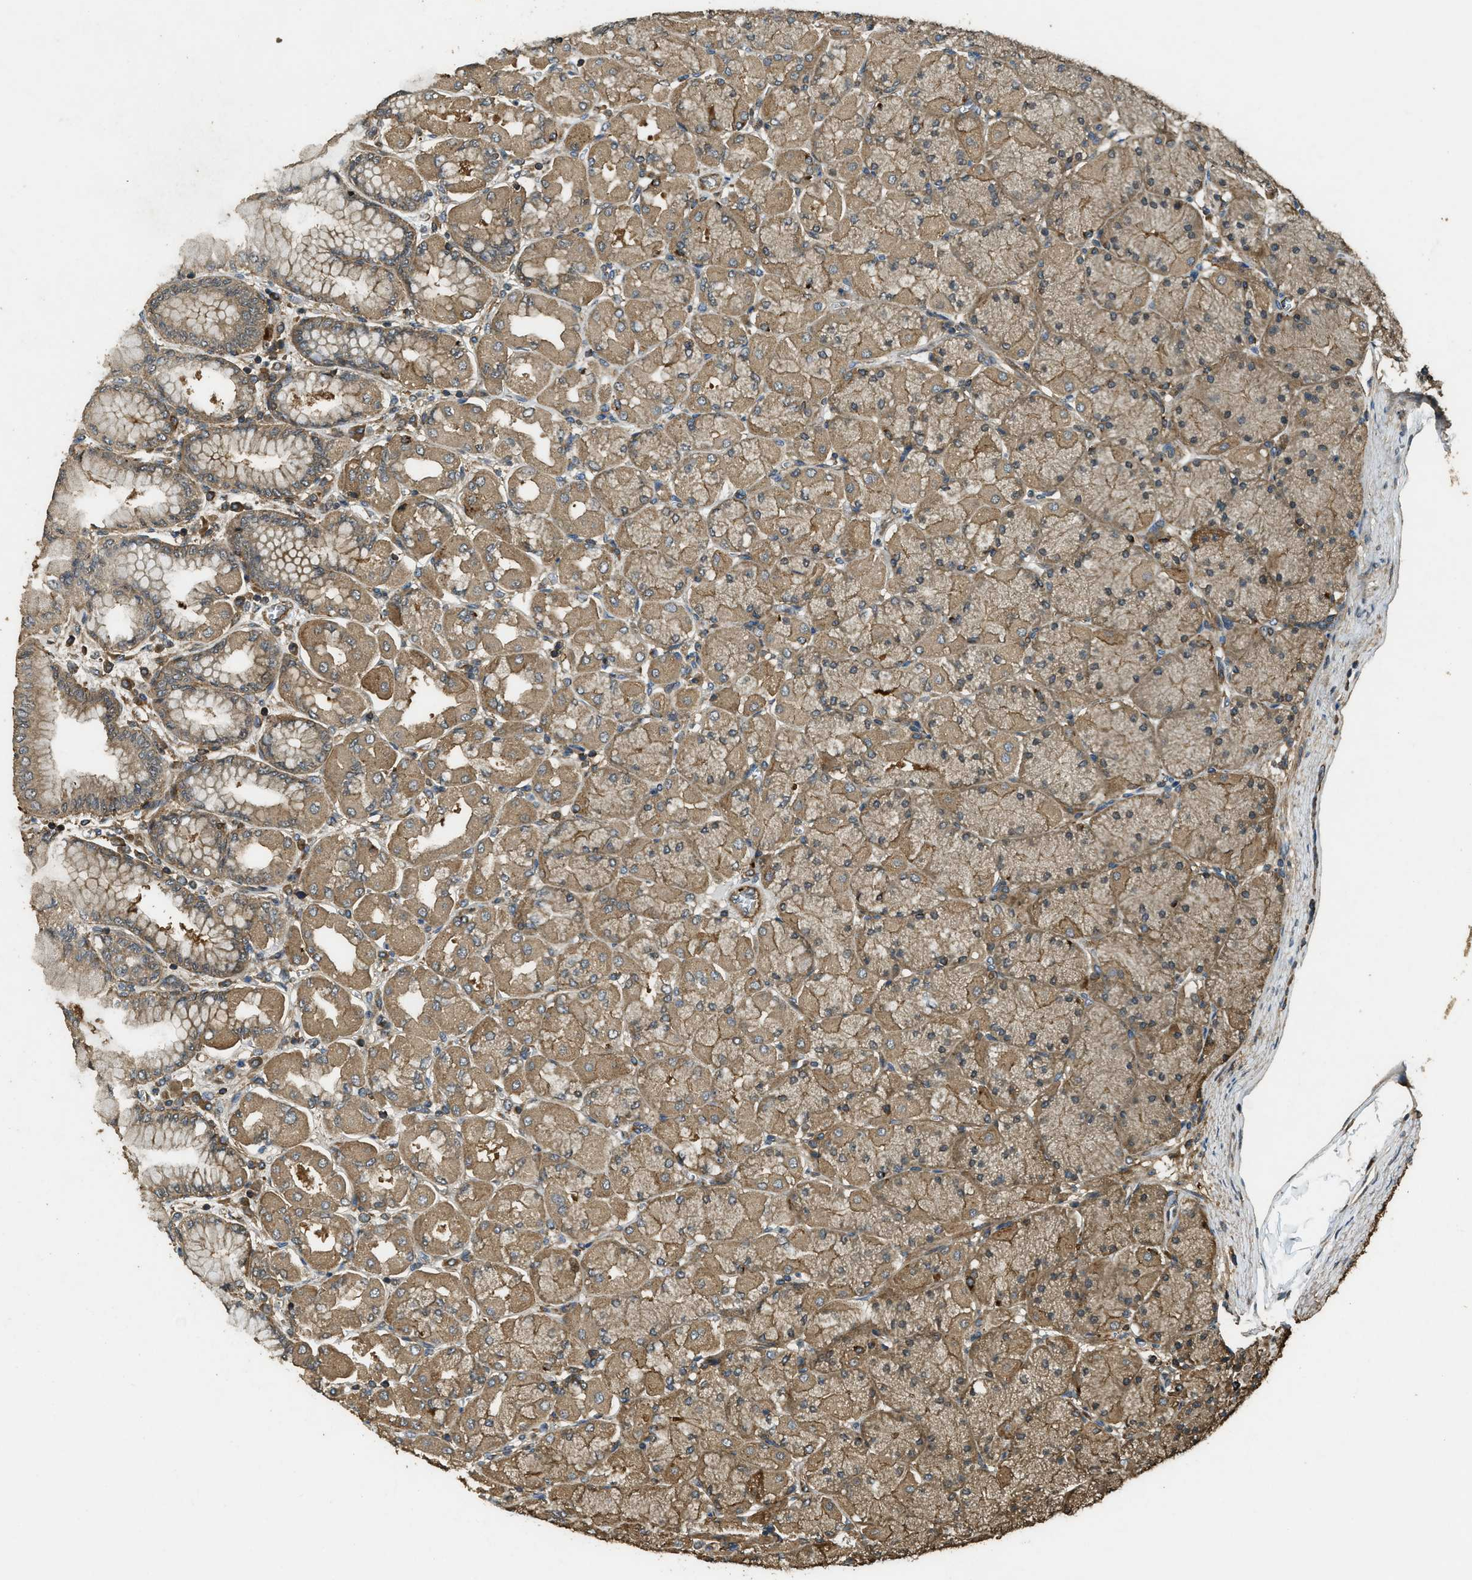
{"staining": {"intensity": "moderate", "quantity": ">75%", "location": "cytoplasmic/membranous"}, "tissue": "stomach", "cell_type": "Glandular cells", "image_type": "normal", "snomed": [{"axis": "morphology", "description": "Normal tissue, NOS"}, {"axis": "topography", "description": "Stomach, upper"}], "caption": "High-magnification brightfield microscopy of benign stomach stained with DAB (brown) and counterstained with hematoxylin (blue). glandular cells exhibit moderate cytoplasmic/membranous positivity is appreciated in about>75% of cells.", "gene": "PPP6R3", "patient": {"sex": "female", "age": 56}}